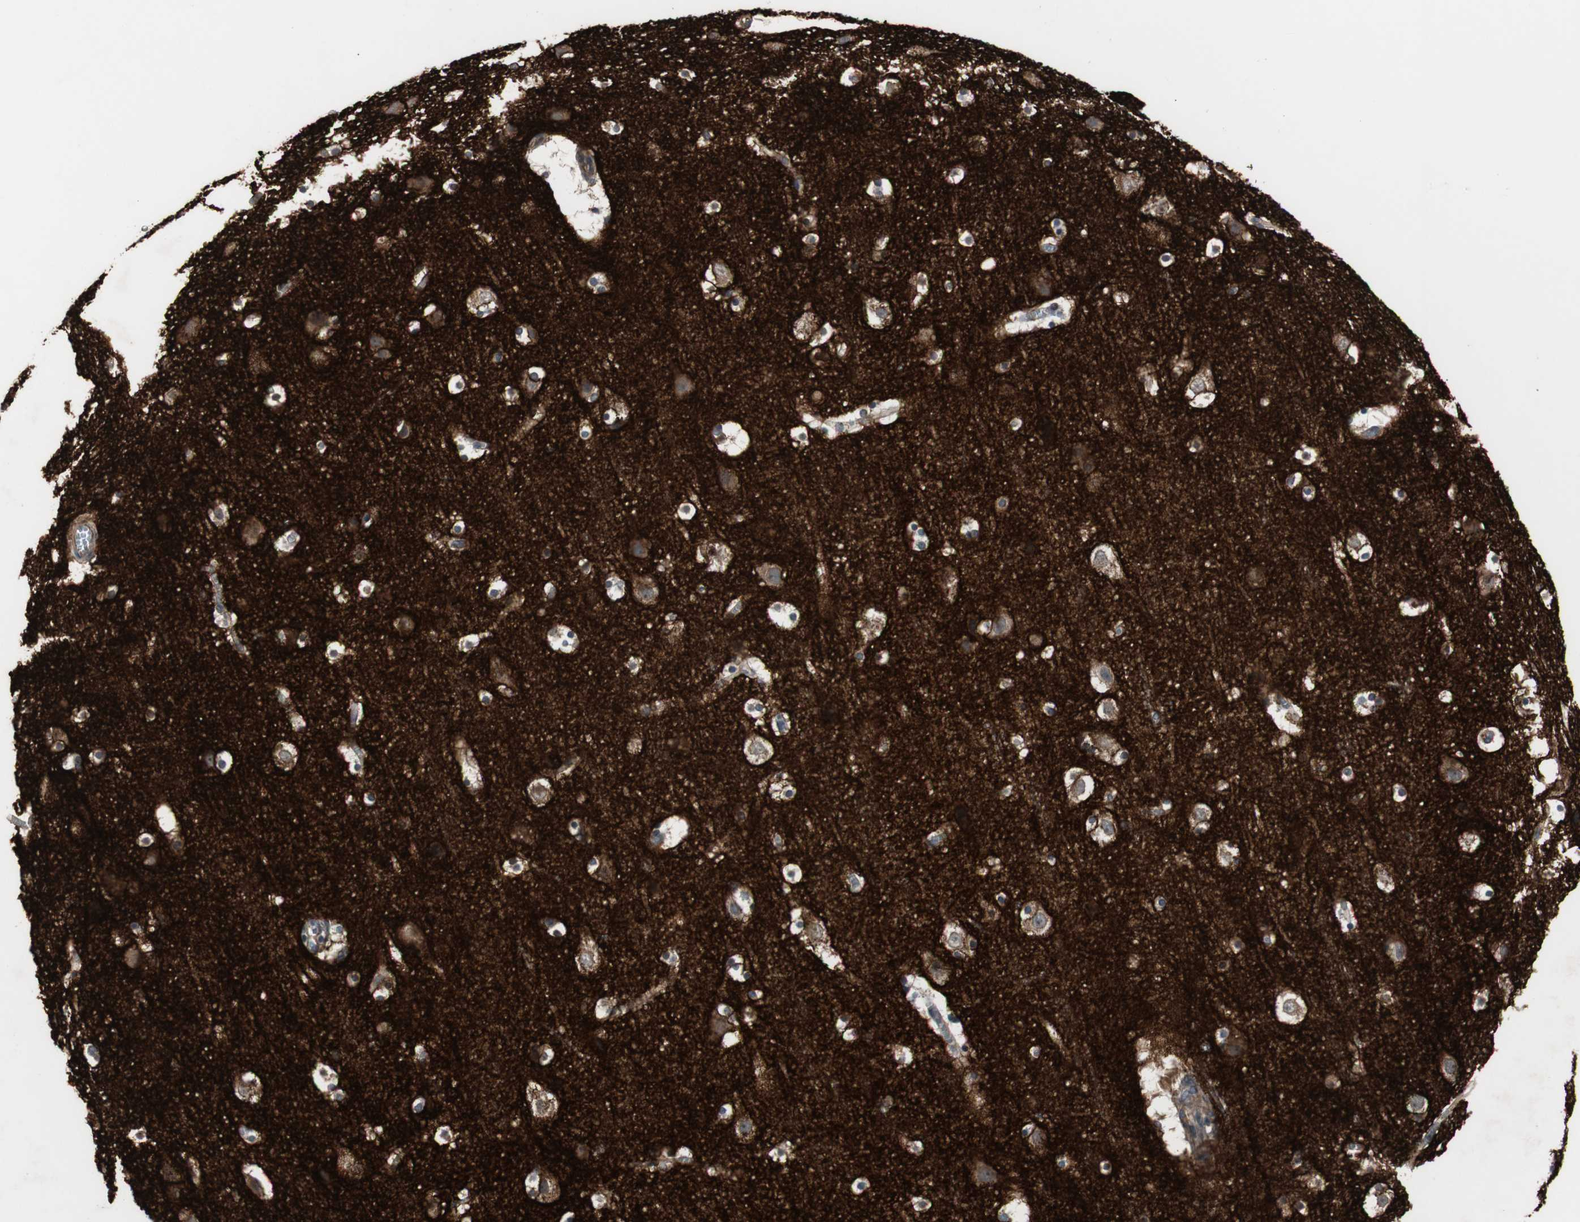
{"staining": {"intensity": "weak", "quantity": ">75%", "location": "cytoplasmic/membranous"}, "tissue": "cerebral cortex", "cell_type": "Endothelial cells", "image_type": "normal", "snomed": [{"axis": "morphology", "description": "Normal tissue, NOS"}, {"axis": "topography", "description": "Cerebral cortex"}], "caption": "Immunohistochemistry (DAB (3,3'-diaminobenzidine)) staining of unremarkable cerebral cortex reveals weak cytoplasmic/membranous protein staining in about >75% of endothelial cells.", "gene": "ATP2B2", "patient": {"sex": "male", "age": 45}}